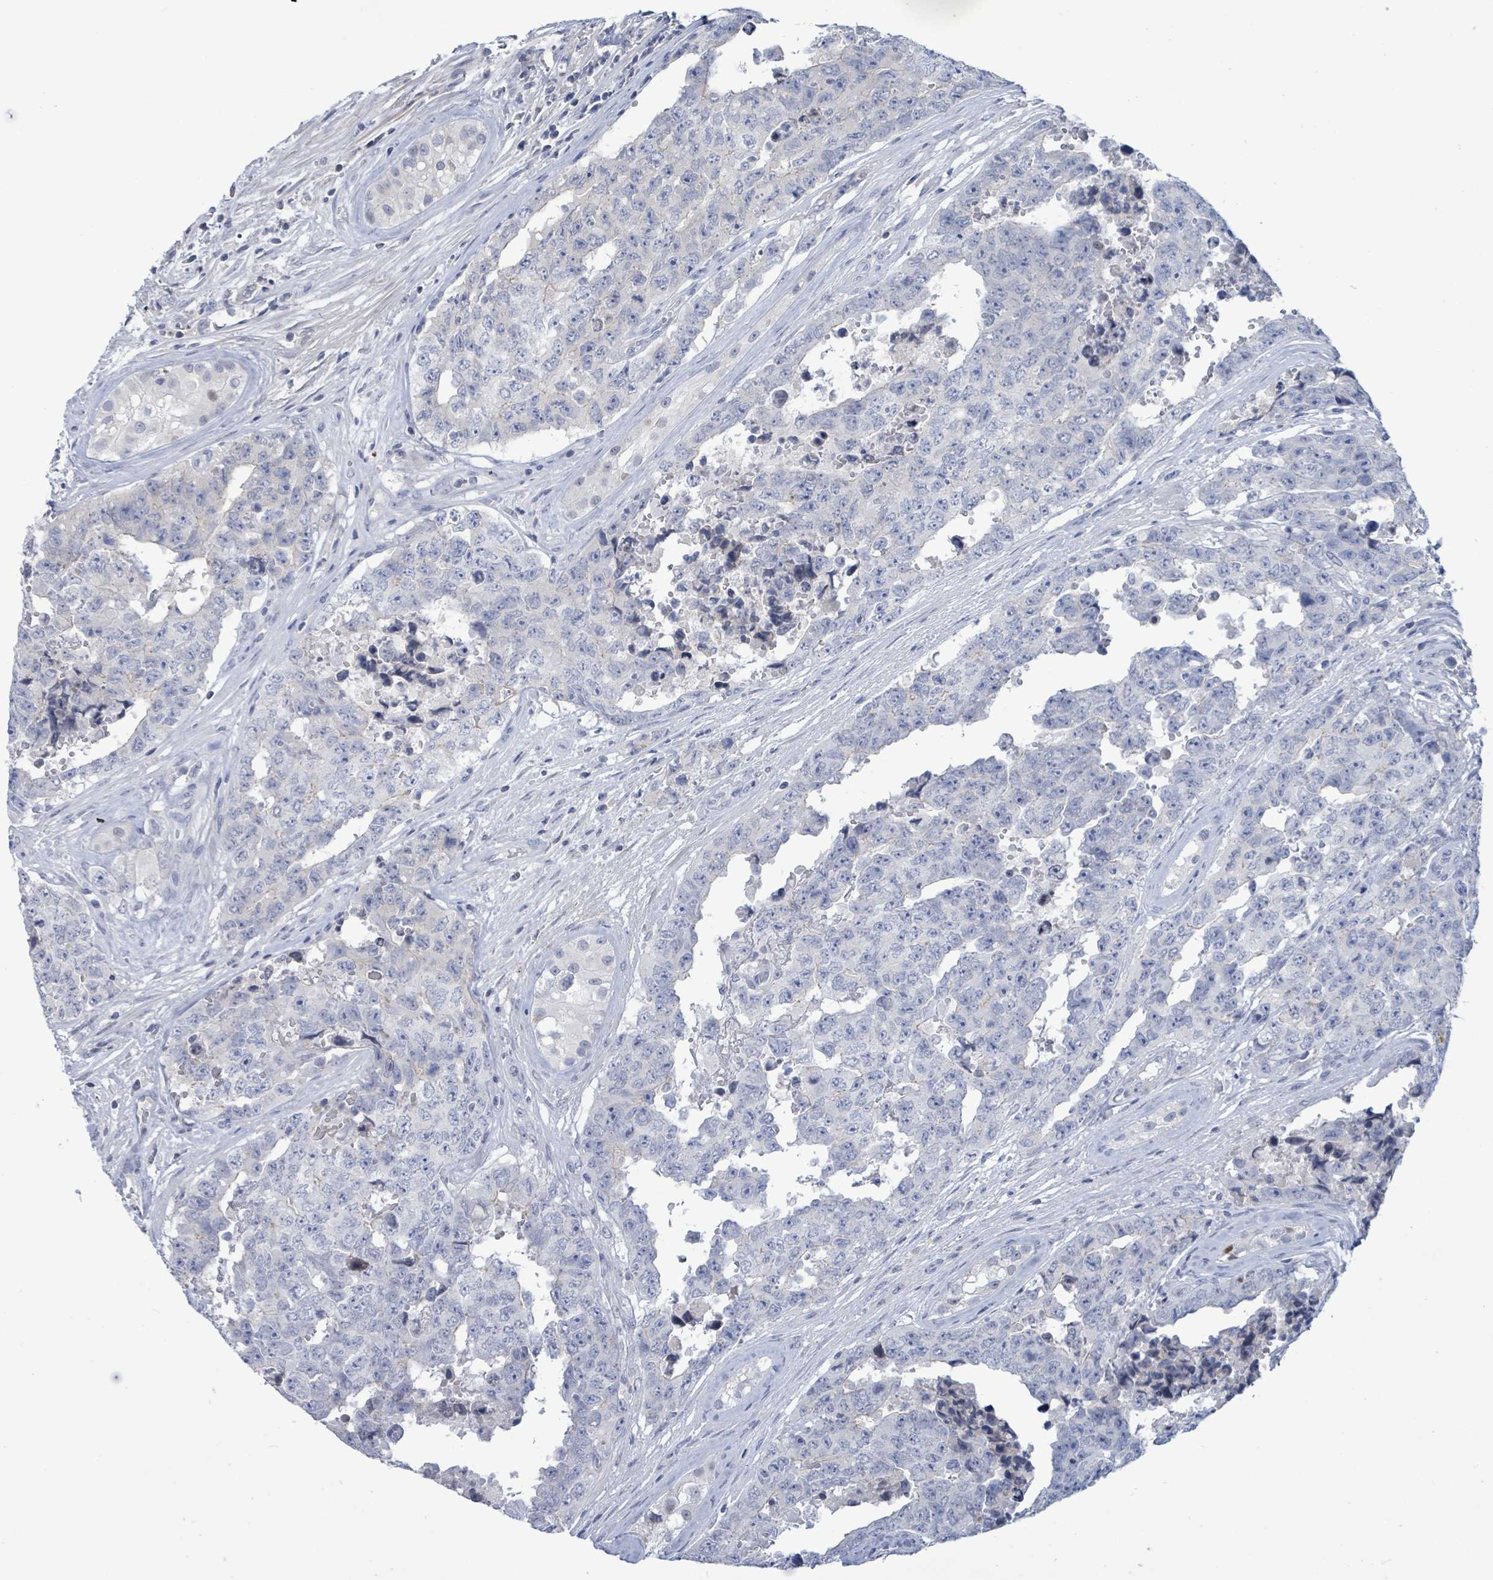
{"staining": {"intensity": "negative", "quantity": "none", "location": "none"}, "tissue": "testis cancer", "cell_type": "Tumor cells", "image_type": "cancer", "snomed": [{"axis": "morphology", "description": "Normal tissue, NOS"}, {"axis": "morphology", "description": "Carcinoma, Embryonal, NOS"}, {"axis": "topography", "description": "Testis"}, {"axis": "topography", "description": "Epididymis"}], "caption": "This is a histopathology image of immunohistochemistry staining of testis cancer (embryonal carcinoma), which shows no expression in tumor cells.", "gene": "NTN3", "patient": {"sex": "male", "age": 25}}